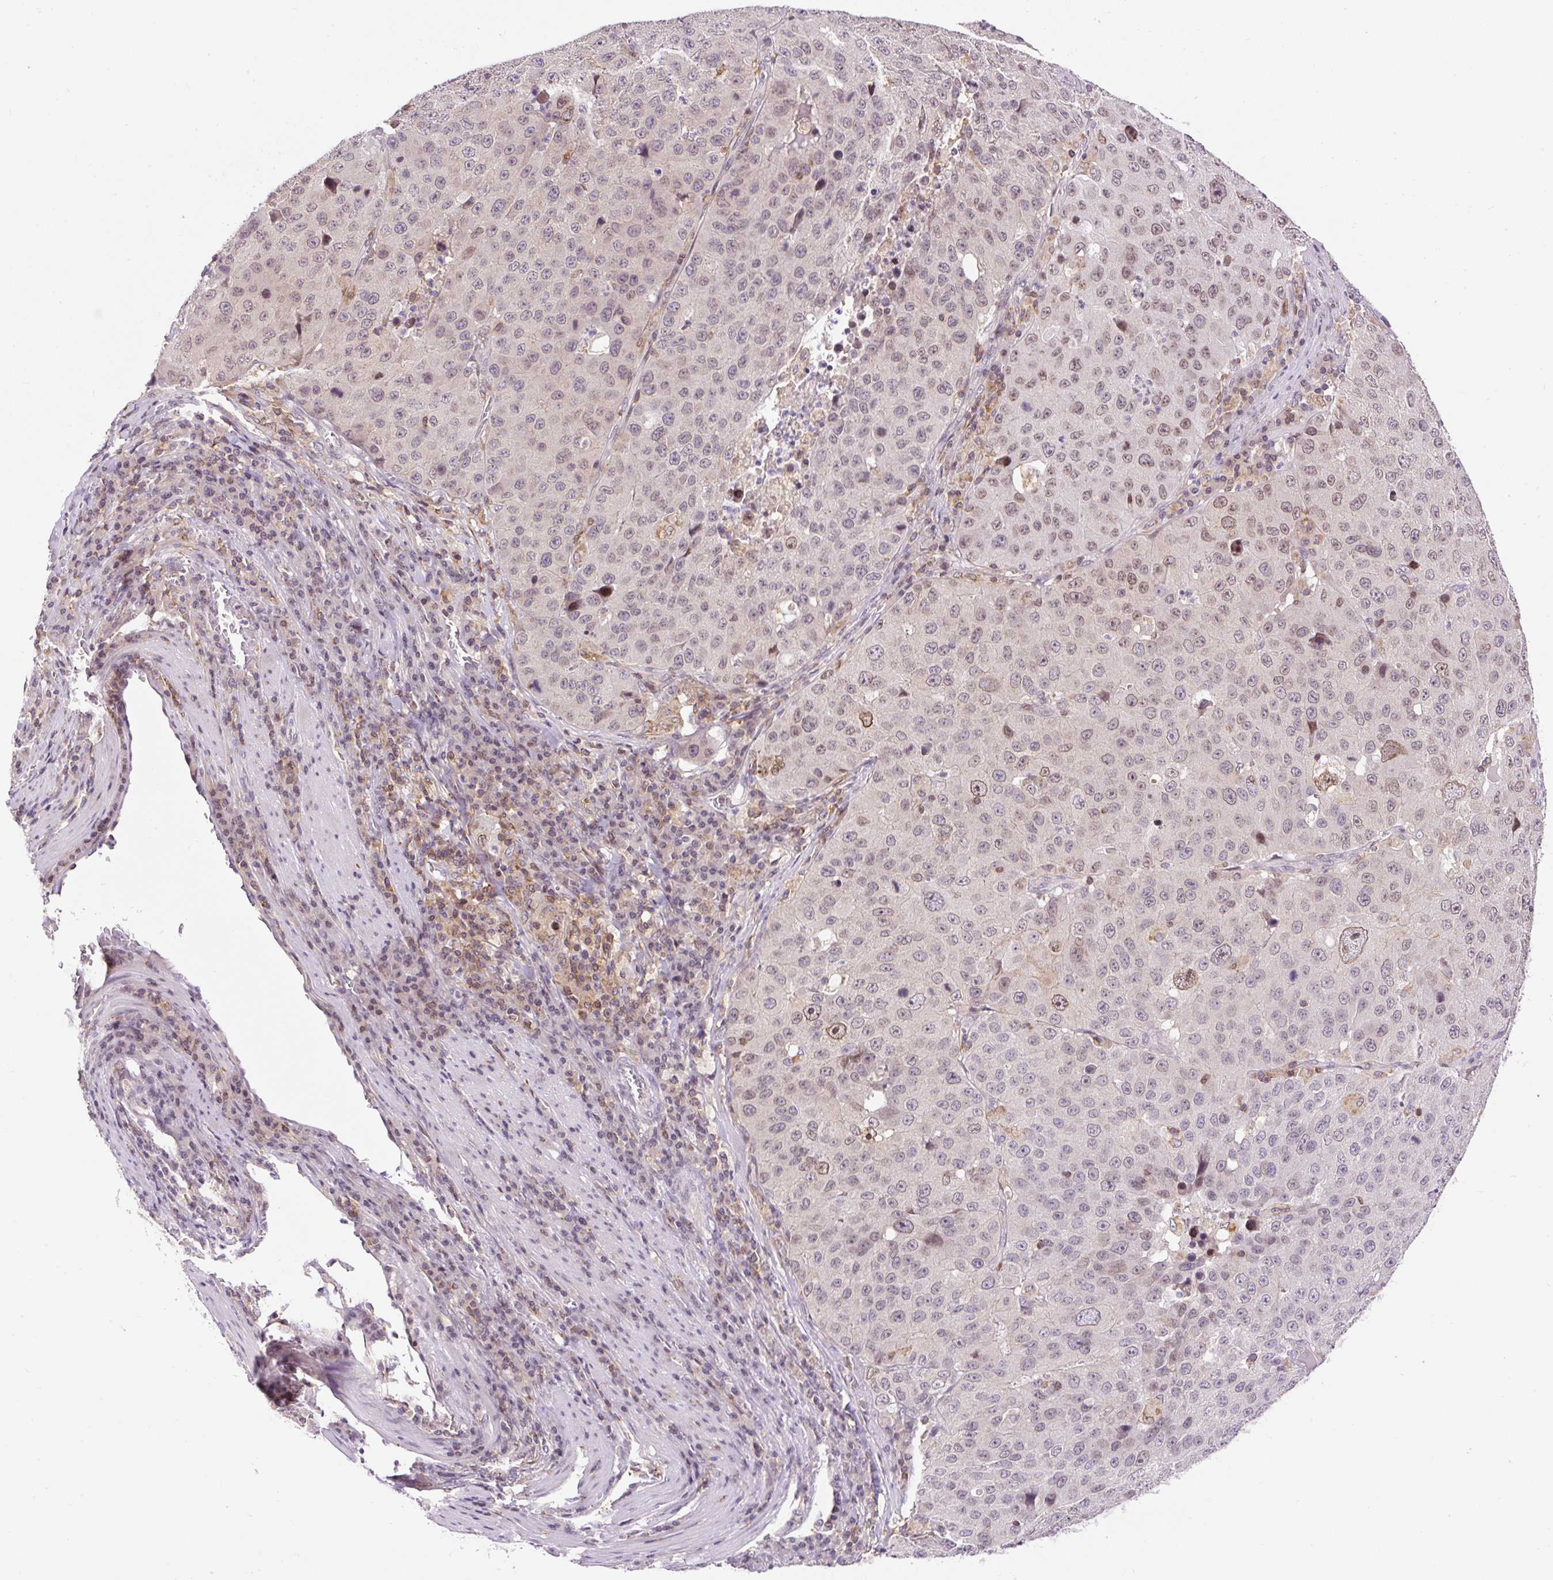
{"staining": {"intensity": "weak", "quantity": "<25%", "location": "nuclear"}, "tissue": "stomach cancer", "cell_type": "Tumor cells", "image_type": "cancer", "snomed": [{"axis": "morphology", "description": "Adenocarcinoma, NOS"}, {"axis": "topography", "description": "Stomach"}], "caption": "An image of human stomach cancer is negative for staining in tumor cells.", "gene": "CARD11", "patient": {"sex": "male", "age": 71}}